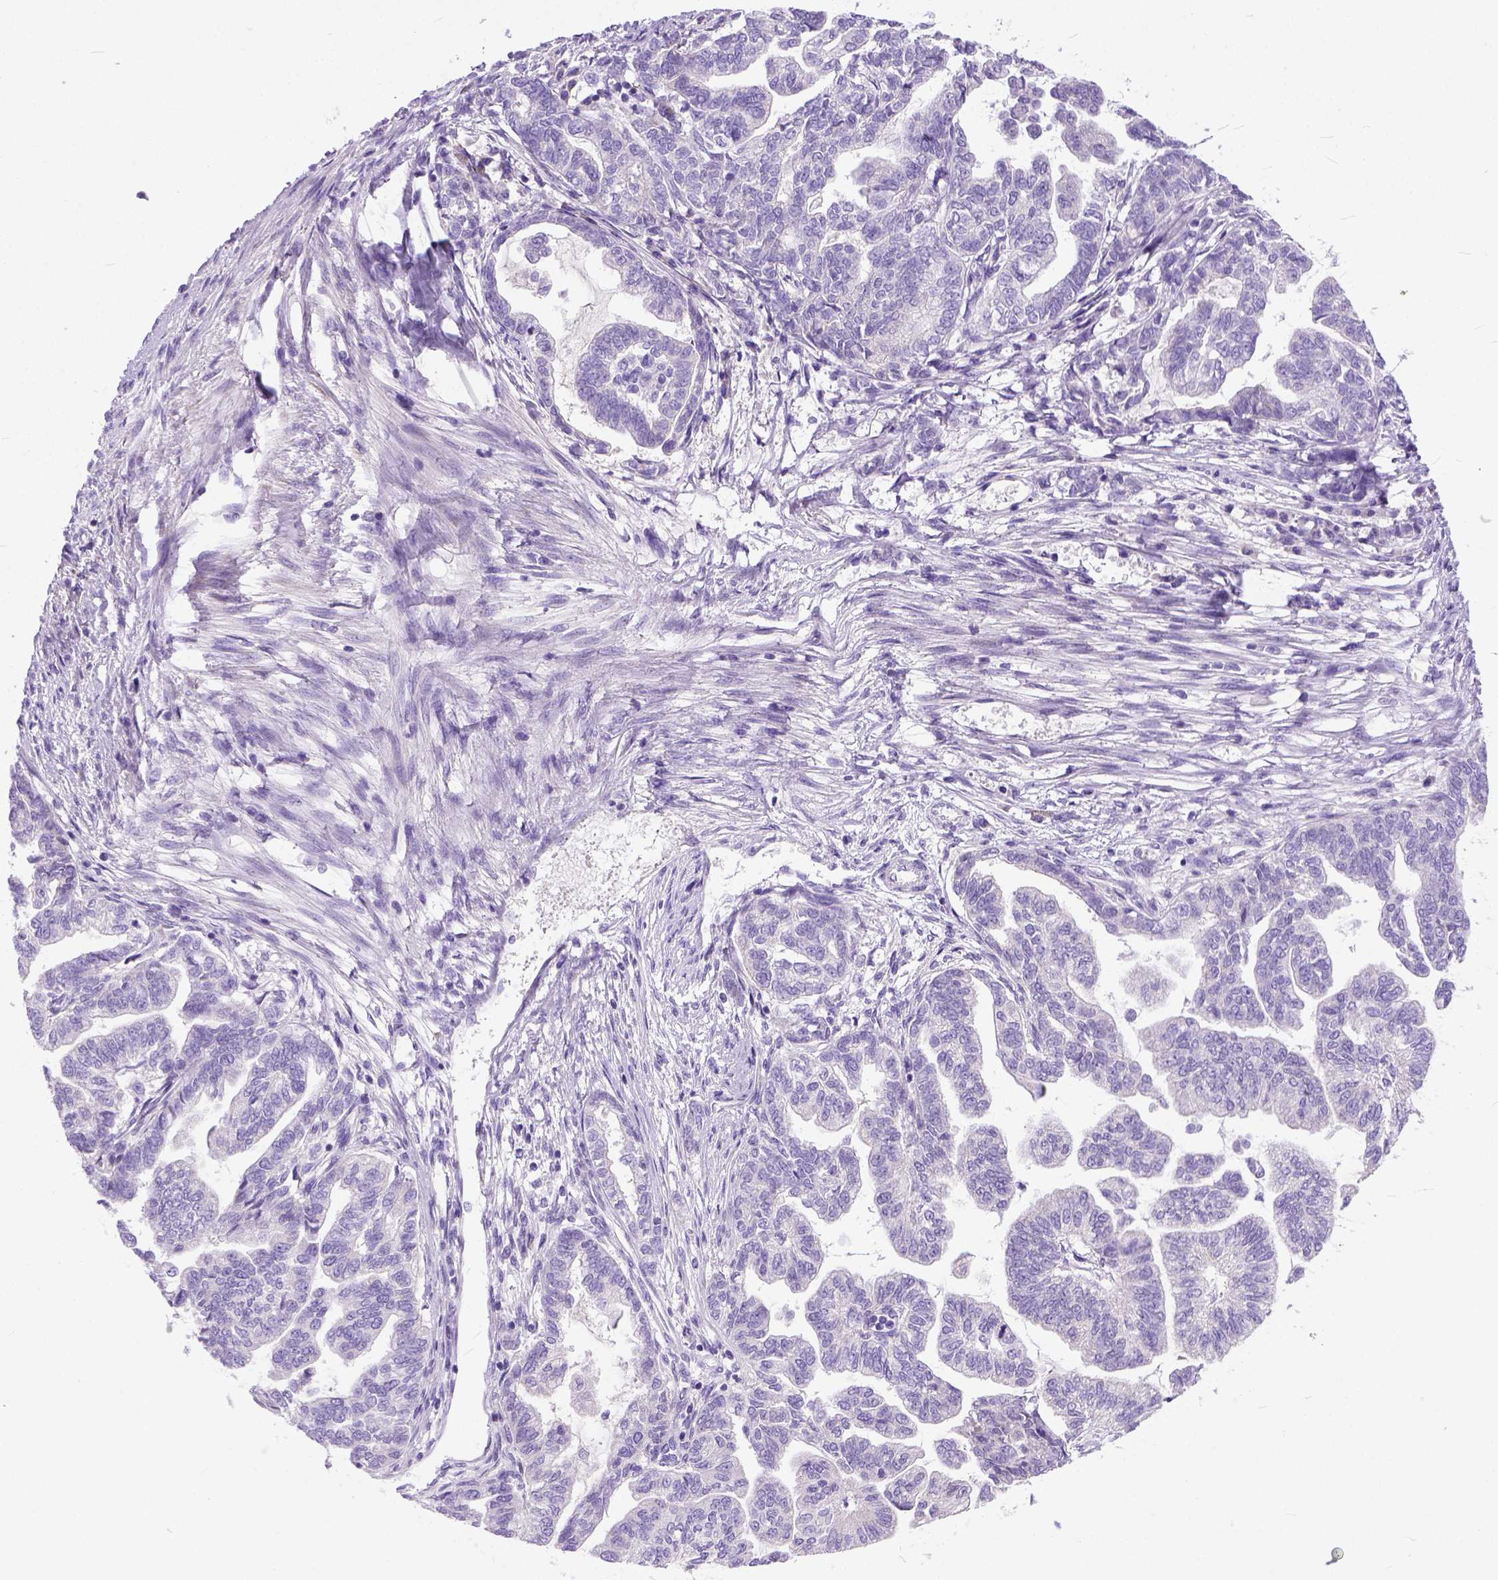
{"staining": {"intensity": "negative", "quantity": "none", "location": "none"}, "tissue": "stomach cancer", "cell_type": "Tumor cells", "image_type": "cancer", "snomed": [{"axis": "morphology", "description": "Adenocarcinoma, NOS"}, {"axis": "topography", "description": "Stomach"}], "caption": "Stomach cancer (adenocarcinoma) stained for a protein using IHC displays no positivity tumor cells.", "gene": "PLK5", "patient": {"sex": "male", "age": 83}}